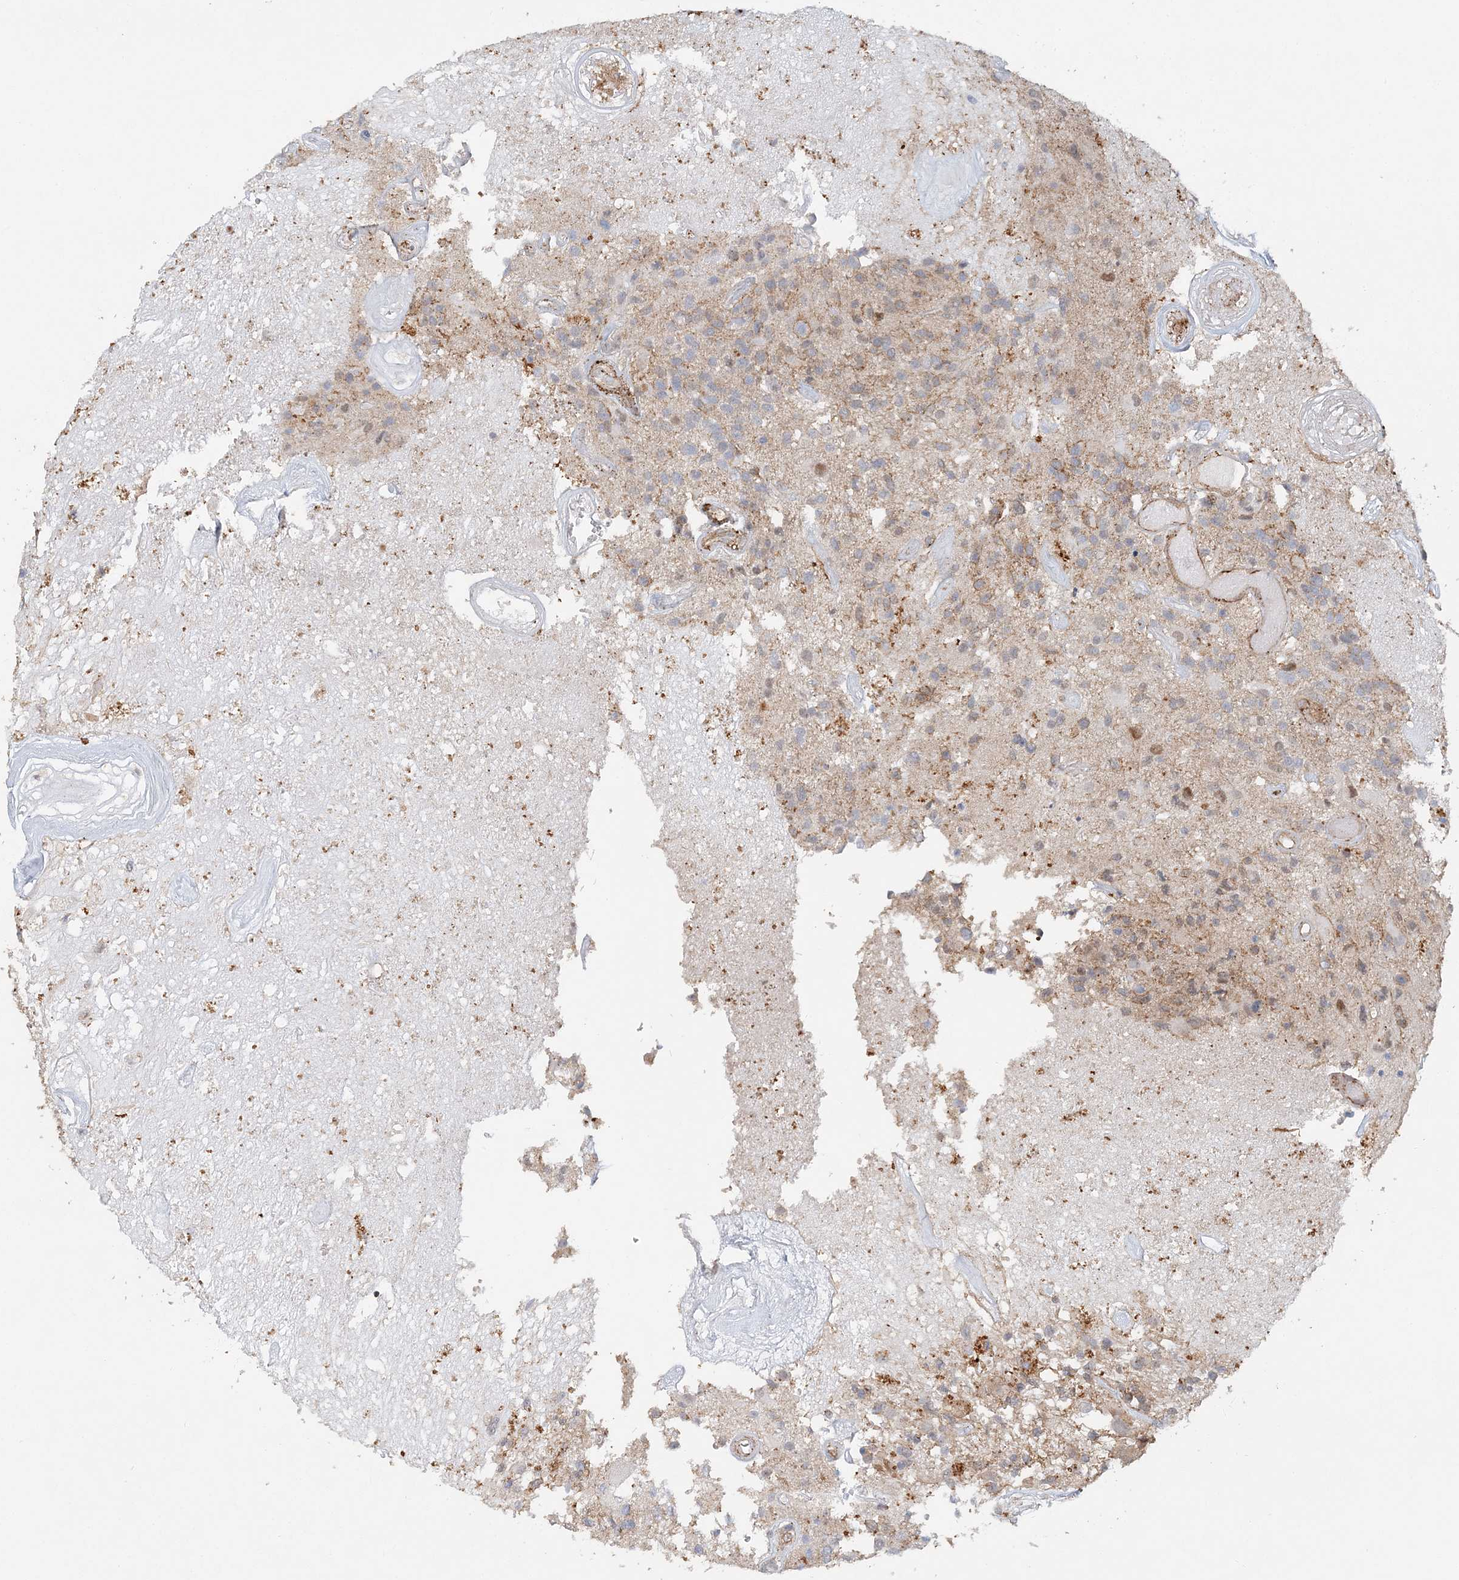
{"staining": {"intensity": "weak", "quantity": "<25%", "location": "cytoplasmic/membranous"}, "tissue": "glioma", "cell_type": "Tumor cells", "image_type": "cancer", "snomed": [{"axis": "morphology", "description": "Glioma, malignant, High grade"}, {"axis": "morphology", "description": "Glioblastoma, NOS"}, {"axis": "topography", "description": "Brain"}], "caption": "Glioblastoma was stained to show a protein in brown. There is no significant positivity in tumor cells.", "gene": "MAT2B", "patient": {"sex": "male", "age": 60}}